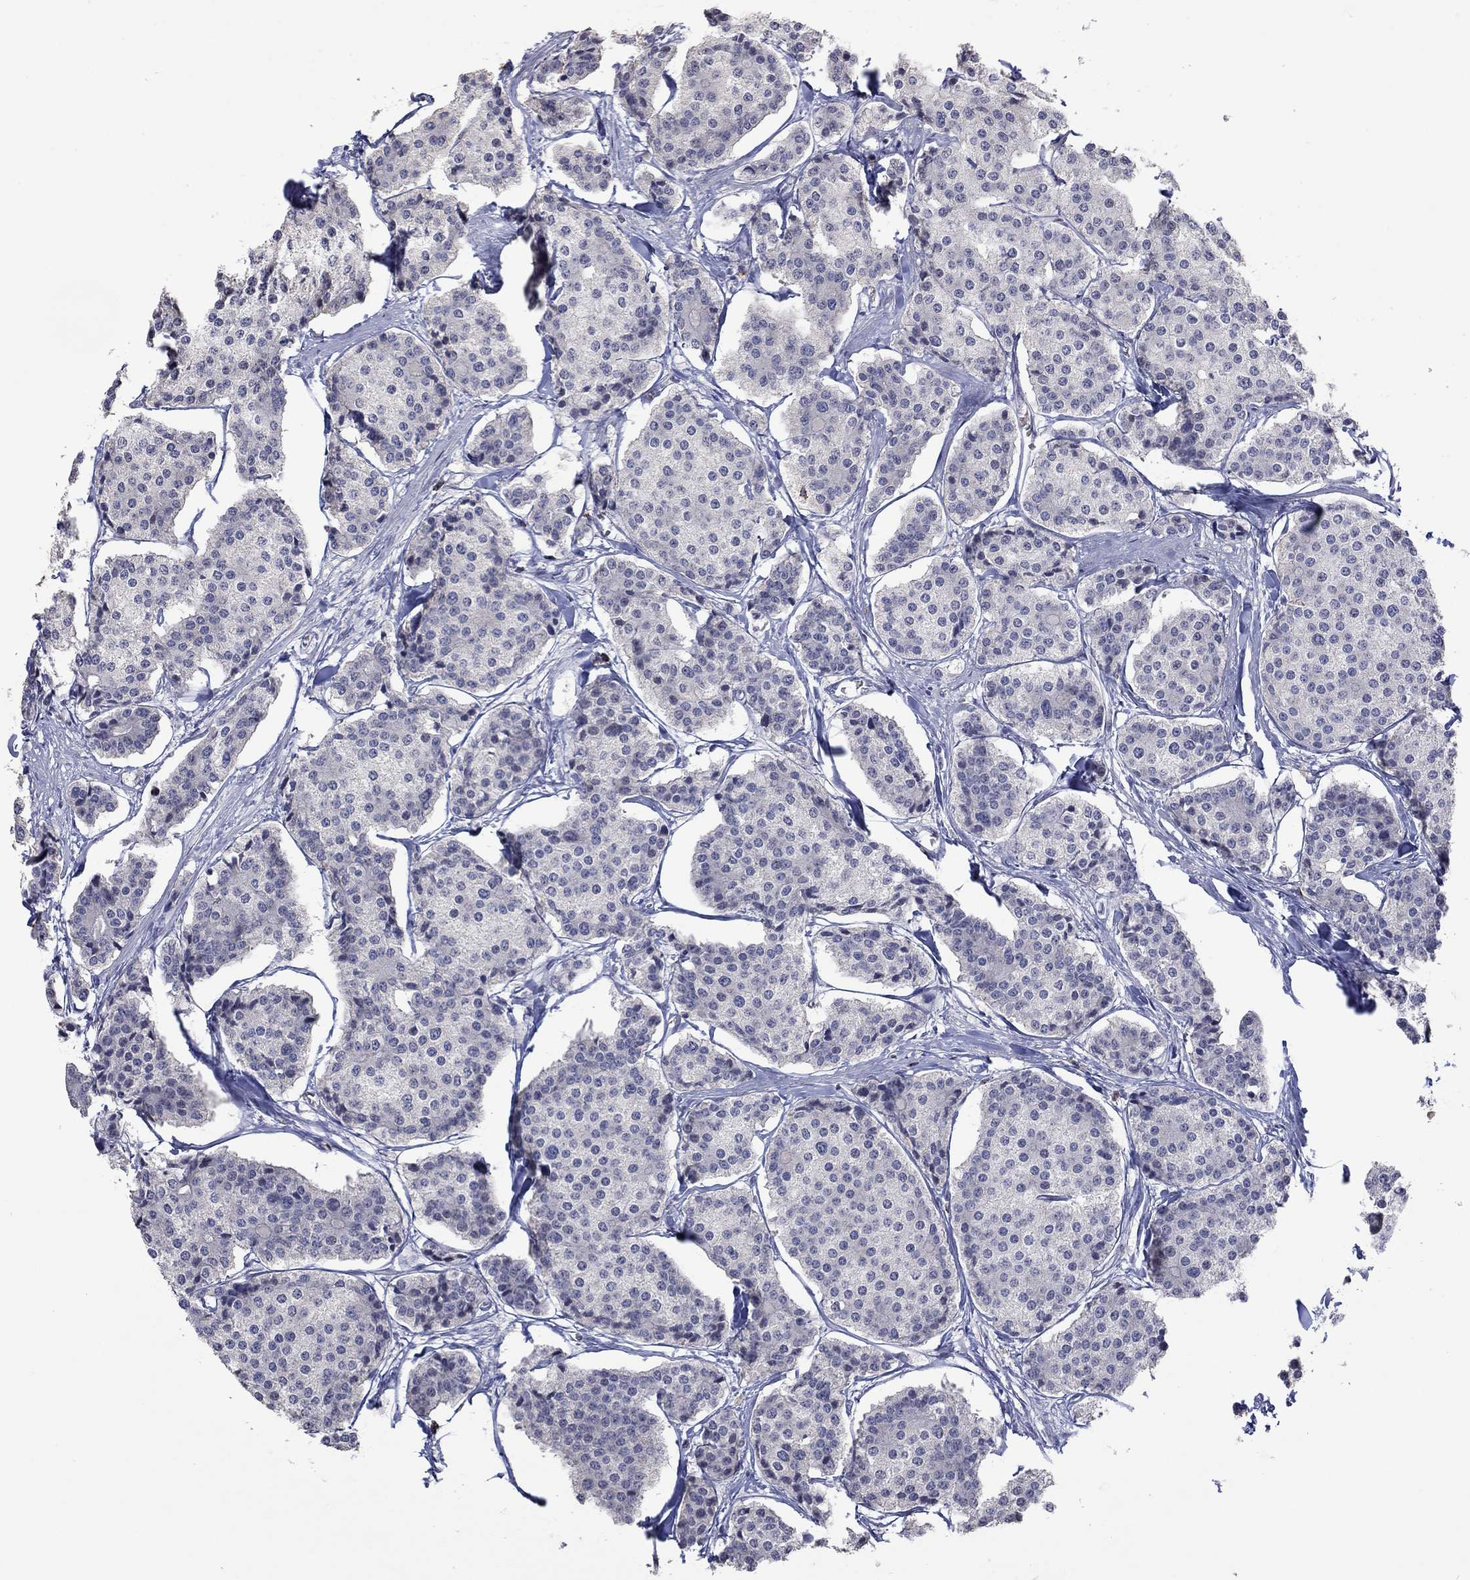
{"staining": {"intensity": "negative", "quantity": "none", "location": "none"}, "tissue": "carcinoid", "cell_type": "Tumor cells", "image_type": "cancer", "snomed": [{"axis": "morphology", "description": "Carcinoid, malignant, NOS"}, {"axis": "topography", "description": "Small intestine"}], "caption": "Photomicrograph shows no significant protein positivity in tumor cells of carcinoid (malignant).", "gene": "CCL5", "patient": {"sex": "female", "age": 65}}